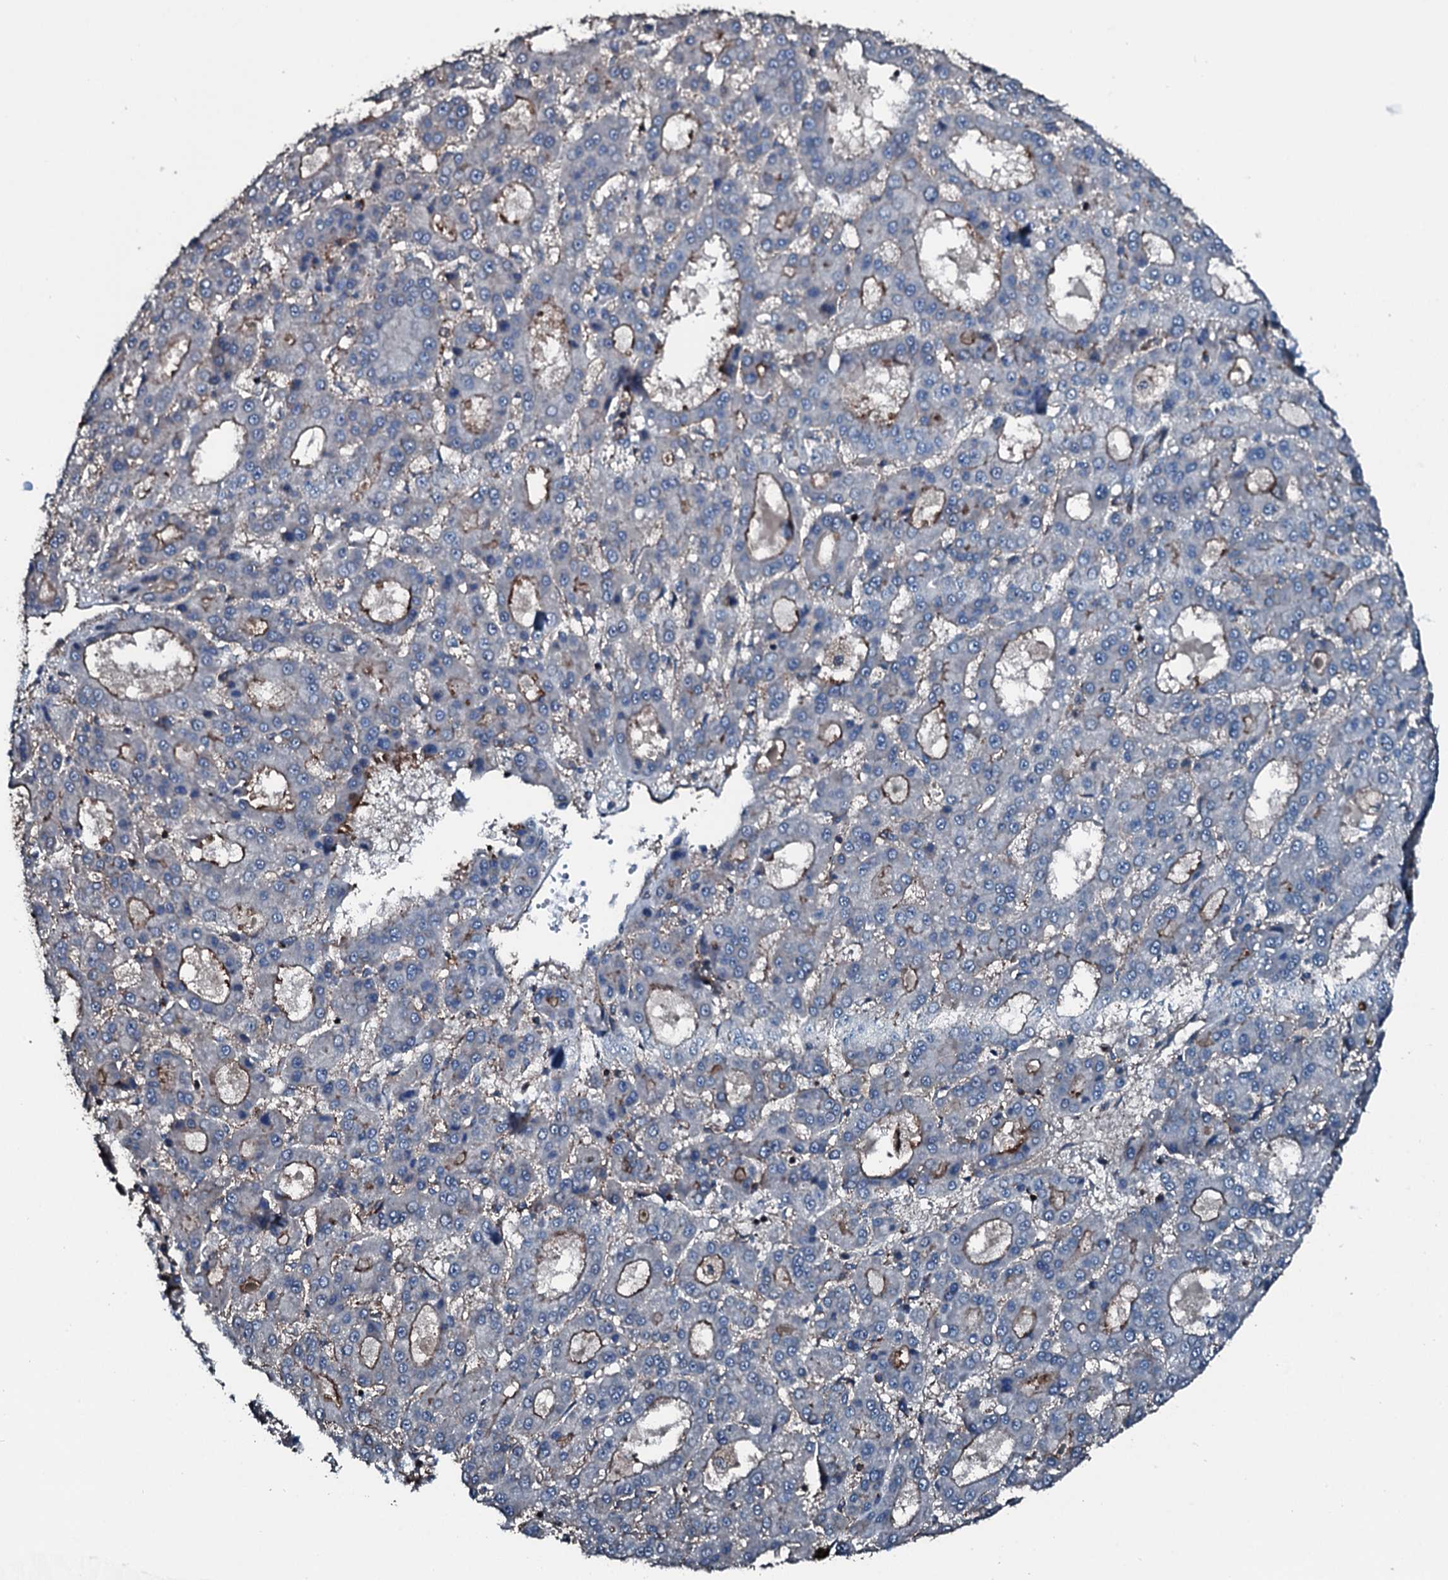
{"staining": {"intensity": "weak", "quantity": "<25%", "location": "cytoplasmic/membranous"}, "tissue": "liver cancer", "cell_type": "Tumor cells", "image_type": "cancer", "snomed": [{"axis": "morphology", "description": "Carcinoma, Hepatocellular, NOS"}, {"axis": "topography", "description": "Liver"}], "caption": "Liver hepatocellular carcinoma stained for a protein using immunohistochemistry (IHC) demonstrates no expression tumor cells.", "gene": "SLC25A38", "patient": {"sex": "male", "age": 70}}